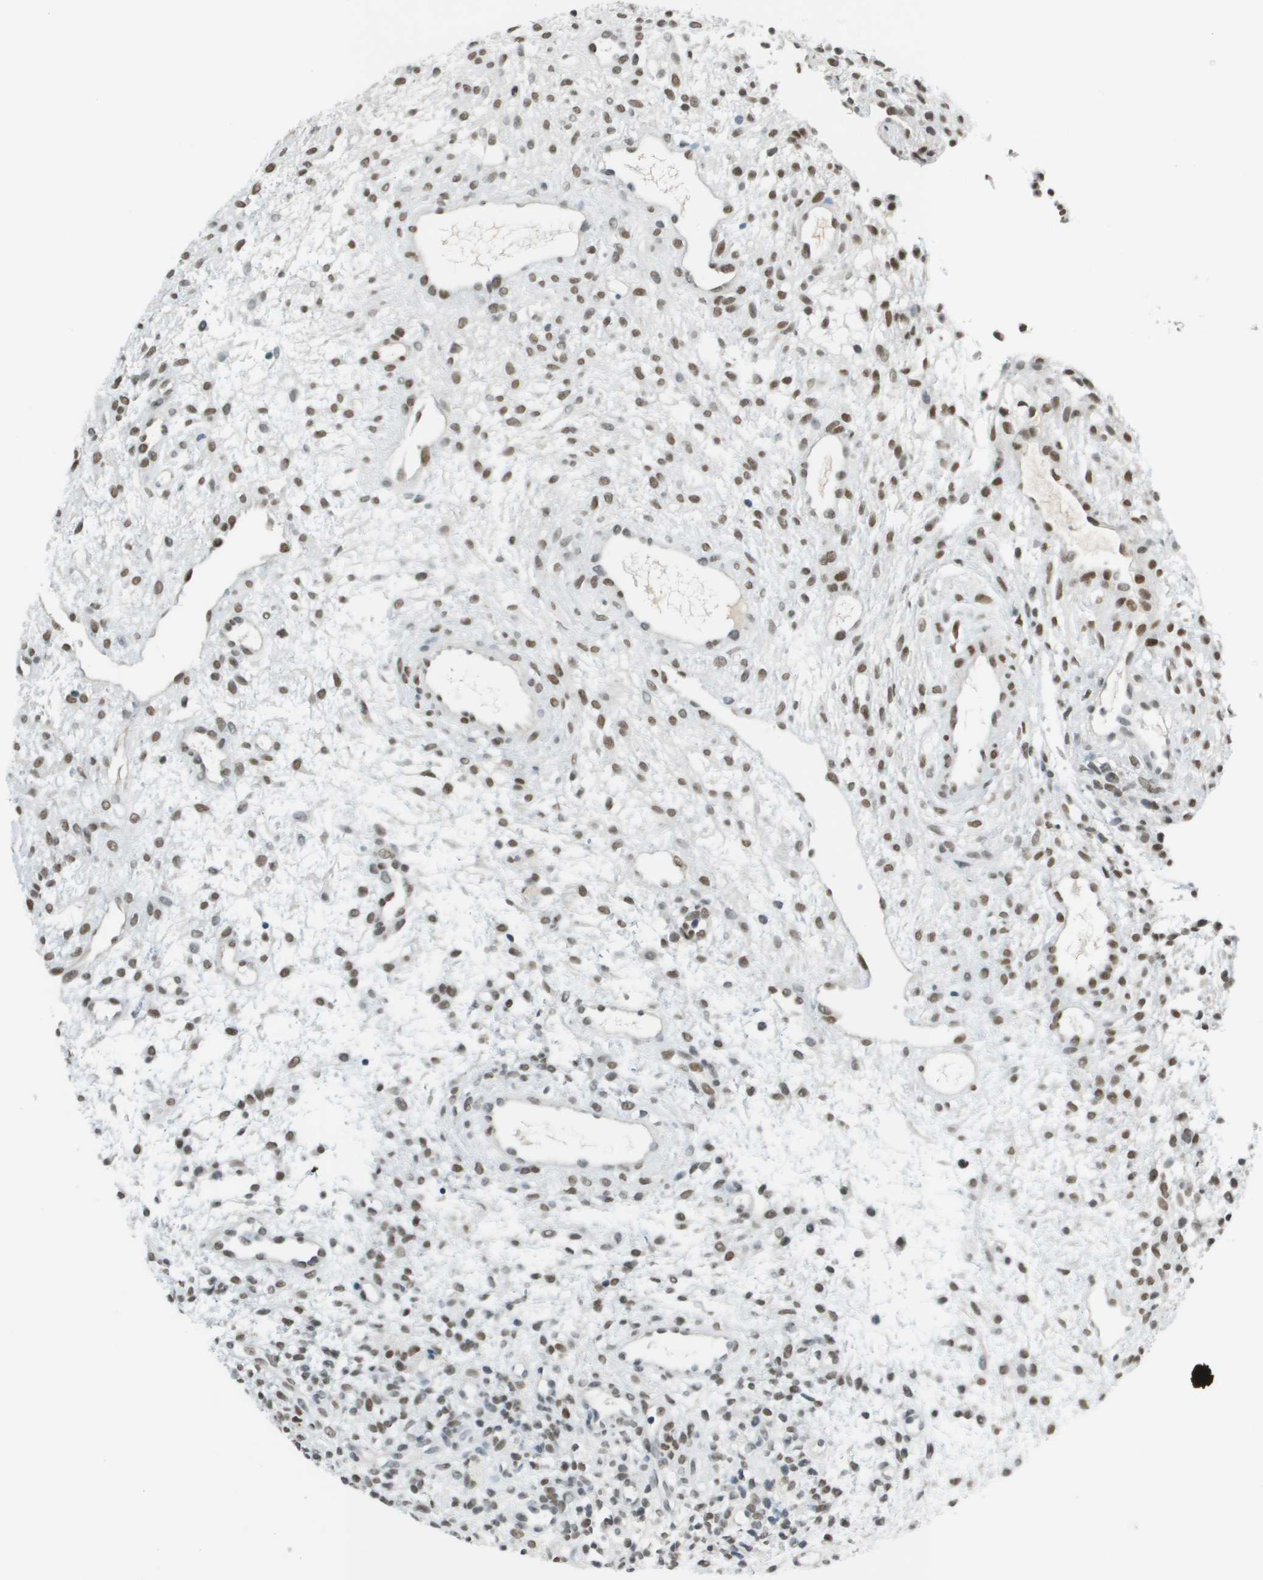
{"staining": {"intensity": "moderate", "quantity": "25%-75%", "location": "nuclear"}, "tissue": "ovary", "cell_type": "Ovarian stroma cells", "image_type": "normal", "snomed": [{"axis": "morphology", "description": "Normal tissue, NOS"}, {"axis": "morphology", "description": "Cyst, NOS"}, {"axis": "topography", "description": "Ovary"}], "caption": "This histopathology image demonstrates normal ovary stained with IHC to label a protein in brown. The nuclear of ovarian stroma cells show moderate positivity for the protein. Nuclei are counter-stained blue.", "gene": "CBX5", "patient": {"sex": "female", "age": 18}}